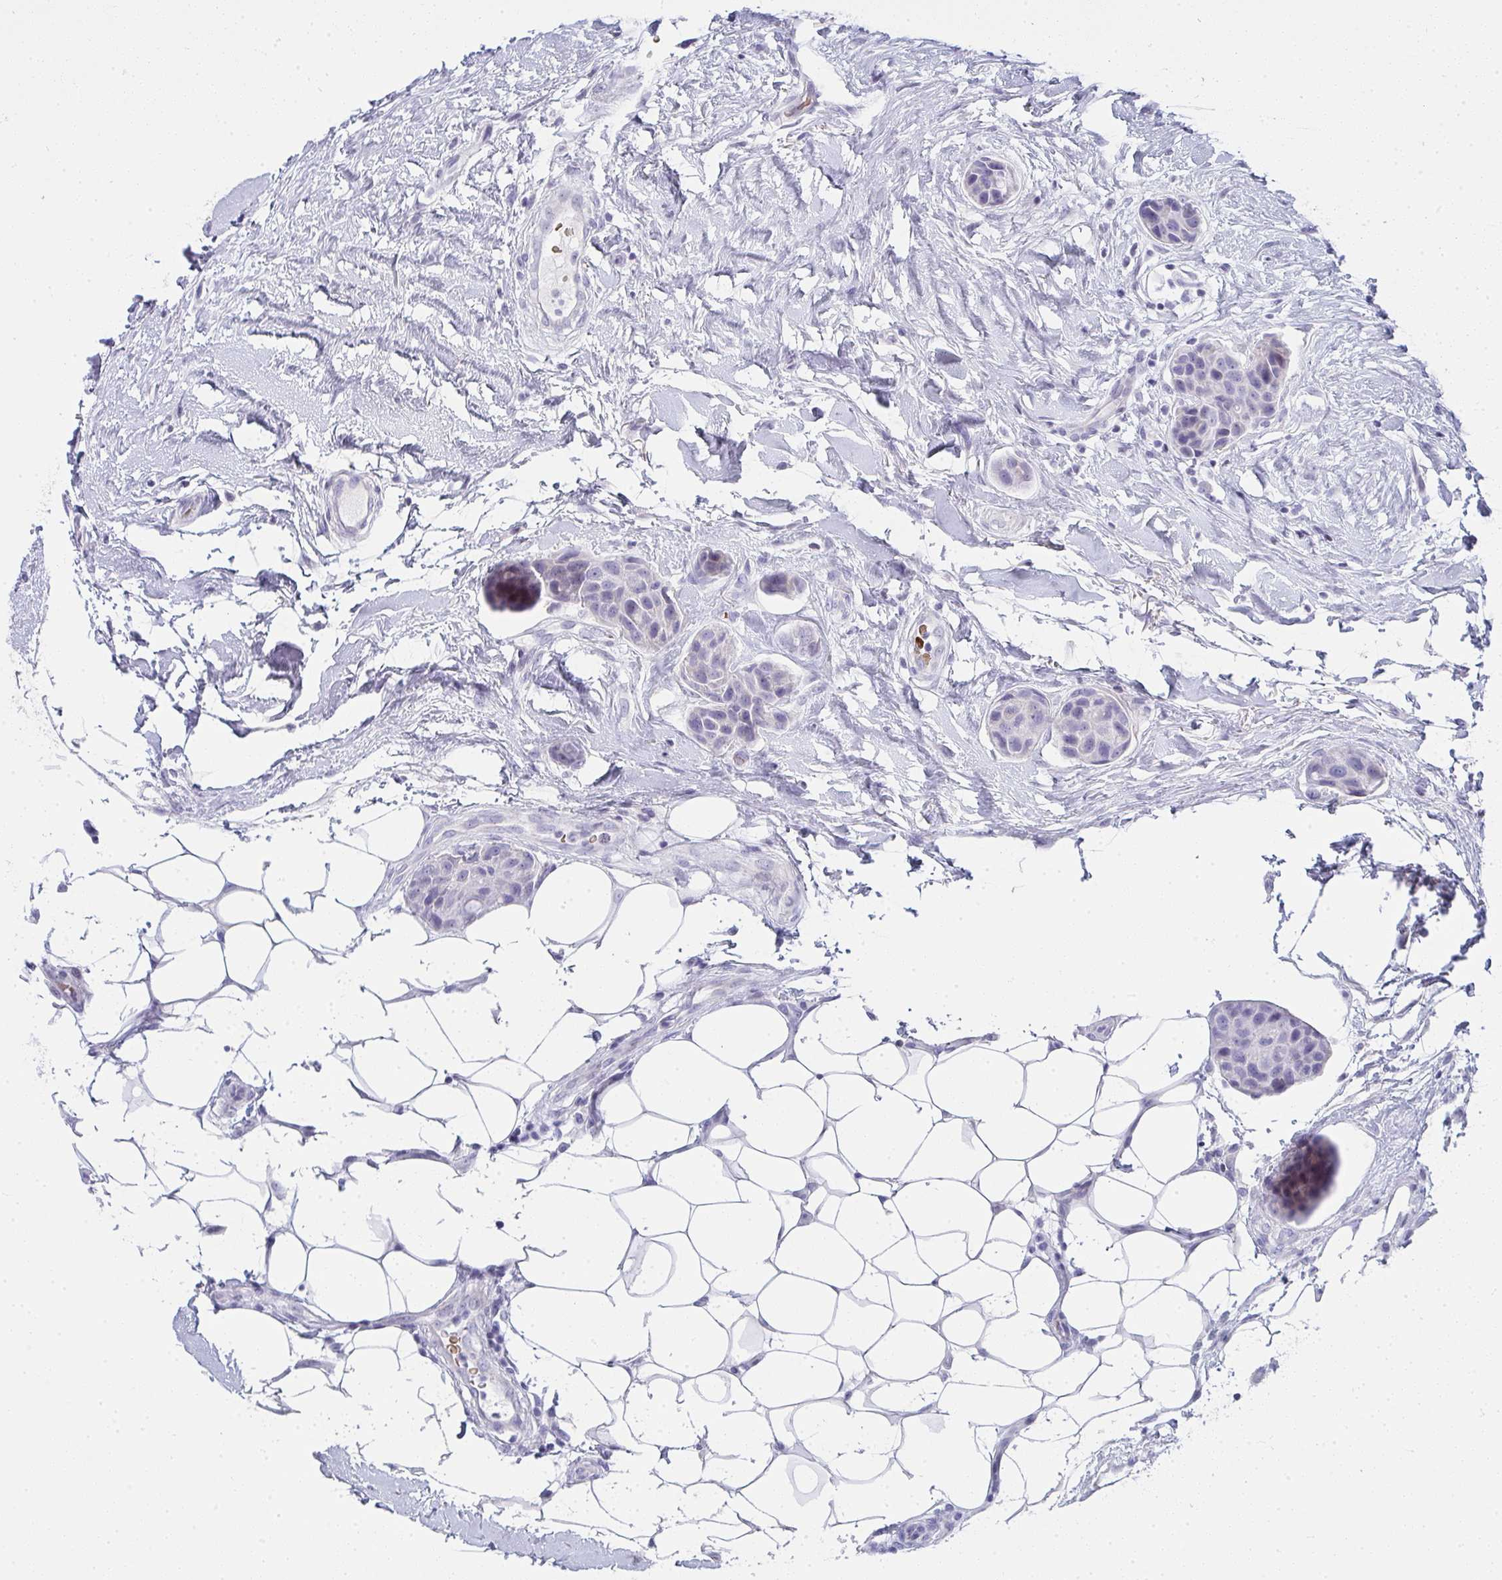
{"staining": {"intensity": "negative", "quantity": "none", "location": "none"}, "tissue": "breast cancer", "cell_type": "Tumor cells", "image_type": "cancer", "snomed": [{"axis": "morphology", "description": "Duct carcinoma"}, {"axis": "topography", "description": "Breast"}, {"axis": "topography", "description": "Lymph node"}], "caption": "This is an immunohistochemistry (IHC) image of human breast cancer (infiltrating ductal carcinoma). There is no positivity in tumor cells.", "gene": "ZNF182", "patient": {"sex": "female", "age": 80}}